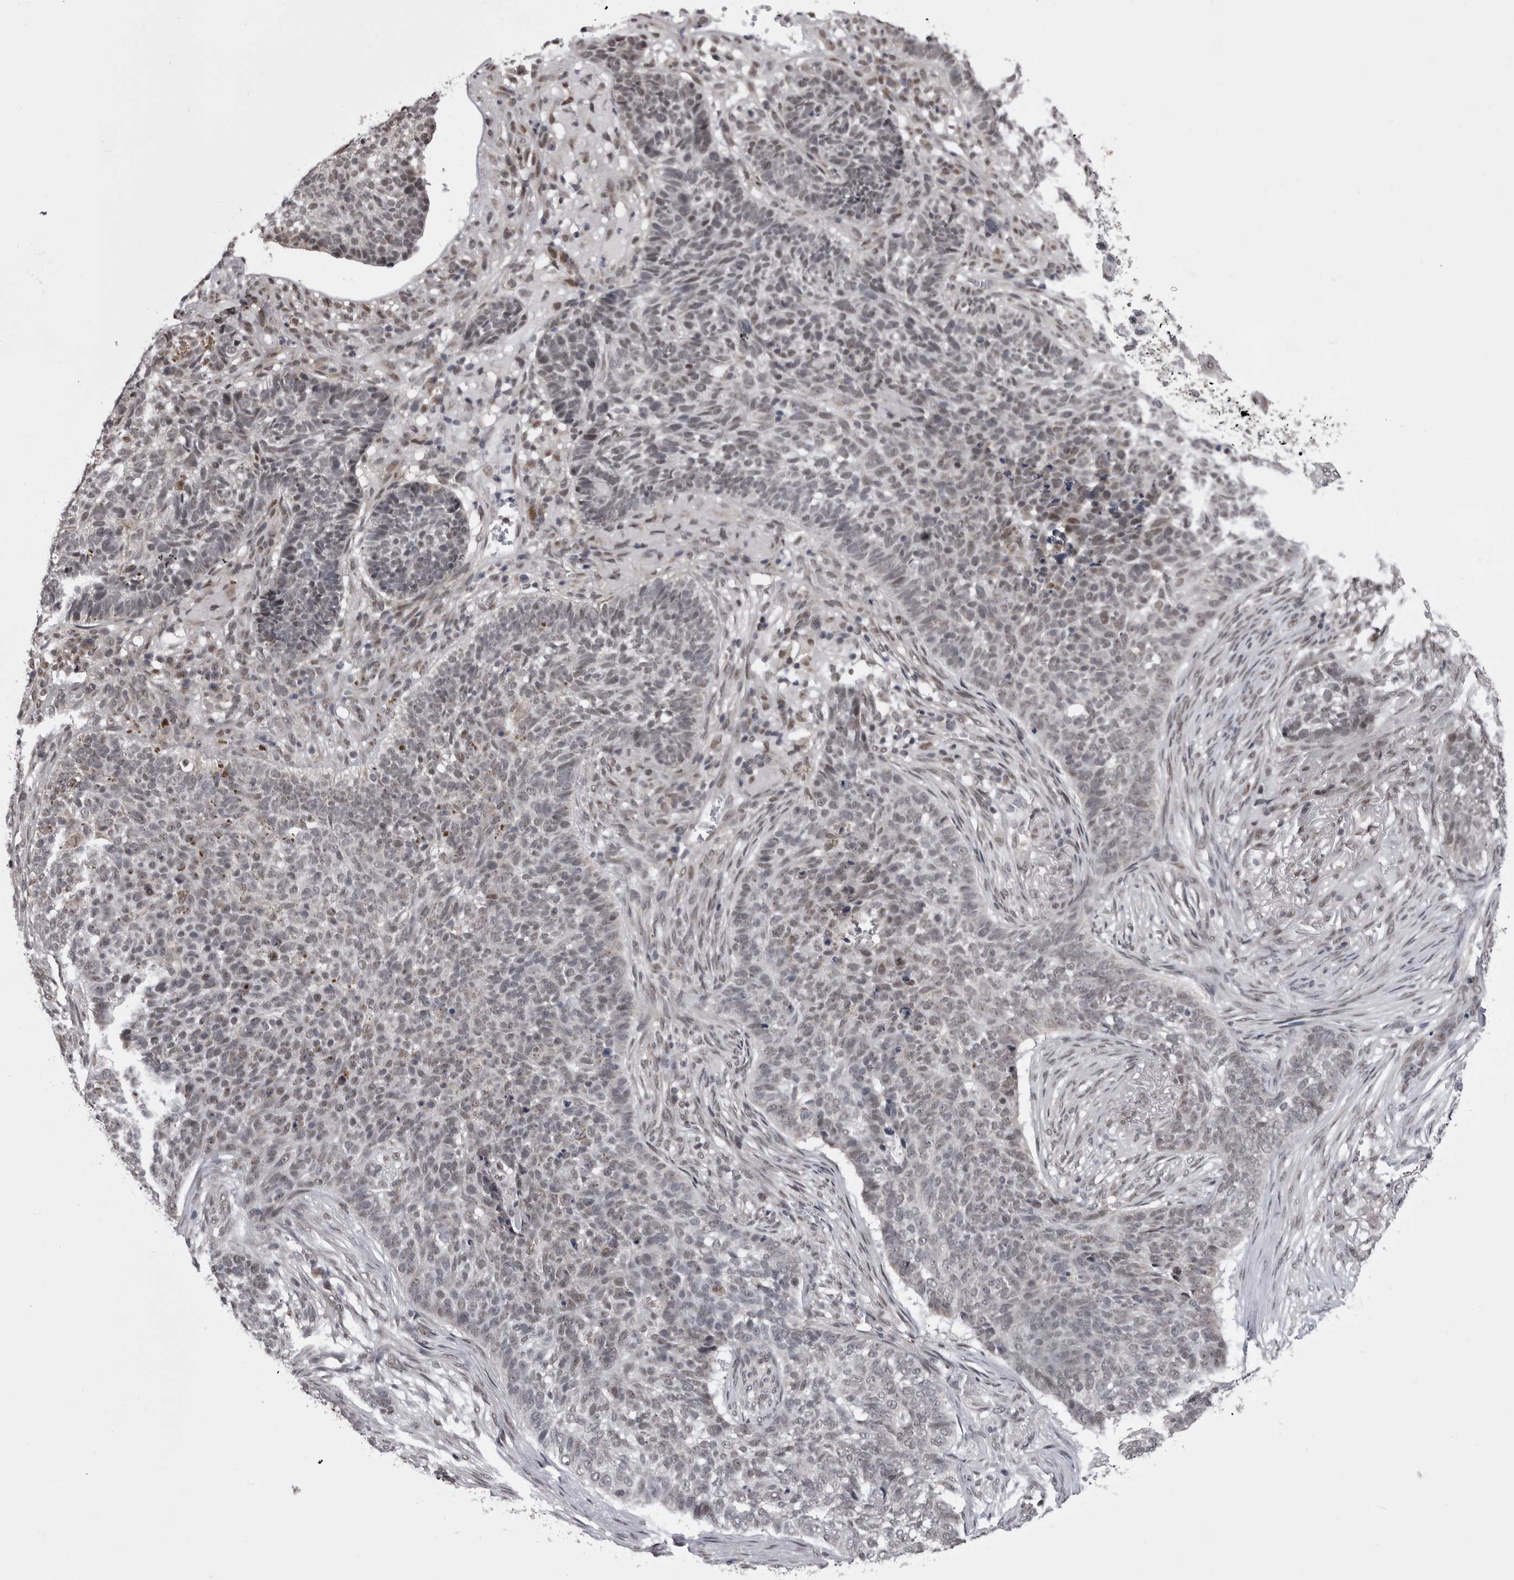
{"staining": {"intensity": "weak", "quantity": "<25%", "location": "nuclear"}, "tissue": "skin cancer", "cell_type": "Tumor cells", "image_type": "cancer", "snomed": [{"axis": "morphology", "description": "Basal cell carcinoma"}, {"axis": "topography", "description": "Skin"}], "caption": "Immunohistochemical staining of skin cancer (basal cell carcinoma) reveals no significant positivity in tumor cells.", "gene": "PRPF3", "patient": {"sex": "male", "age": 85}}